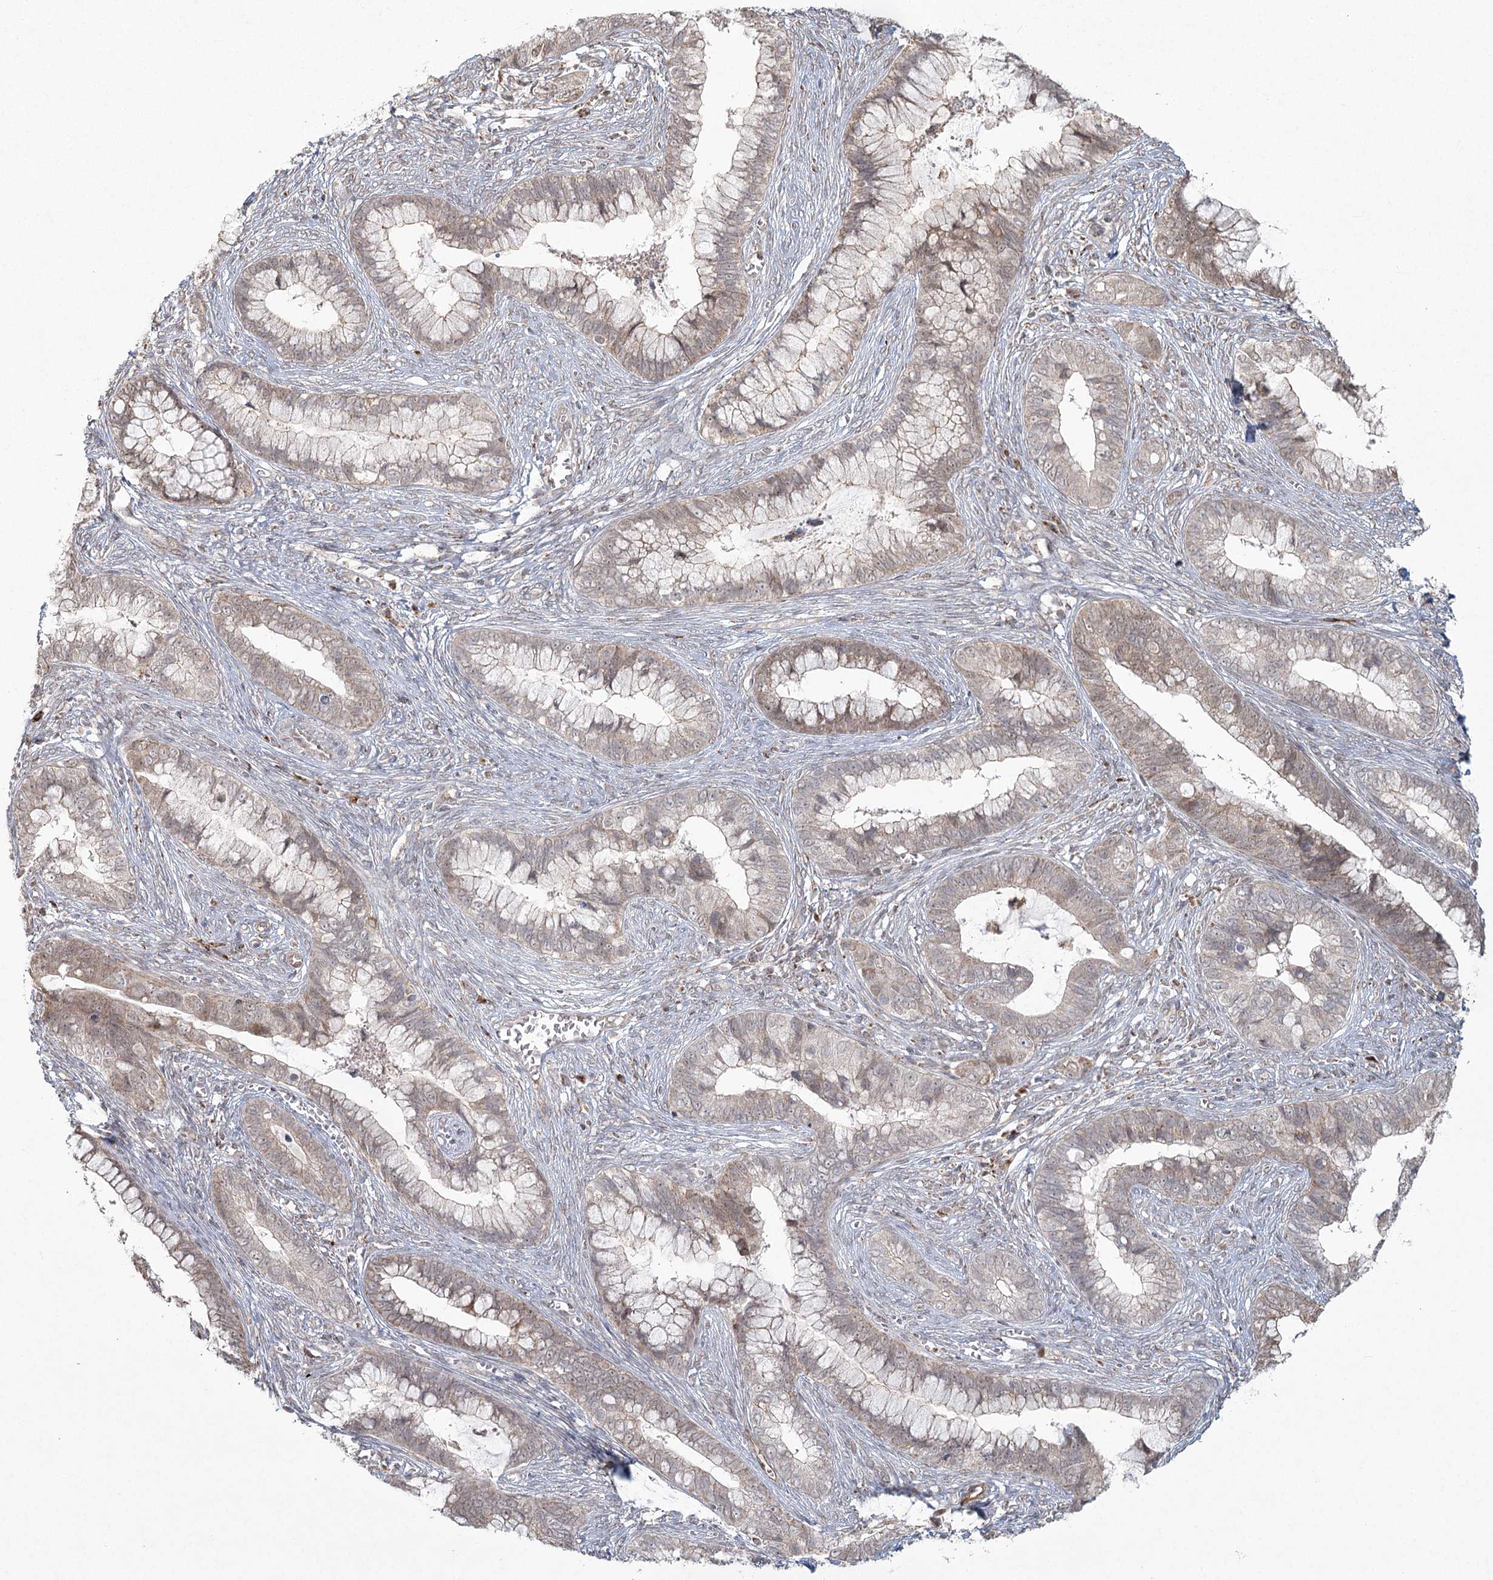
{"staining": {"intensity": "moderate", "quantity": "<25%", "location": "cytoplasmic/membranous"}, "tissue": "cervical cancer", "cell_type": "Tumor cells", "image_type": "cancer", "snomed": [{"axis": "morphology", "description": "Adenocarcinoma, NOS"}, {"axis": "topography", "description": "Cervix"}], "caption": "Adenocarcinoma (cervical) tissue demonstrates moderate cytoplasmic/membranous staining in approximately <25% of tumor cells", "gene": "LACTB", "patient": {"sex": "female", "age": 44}}